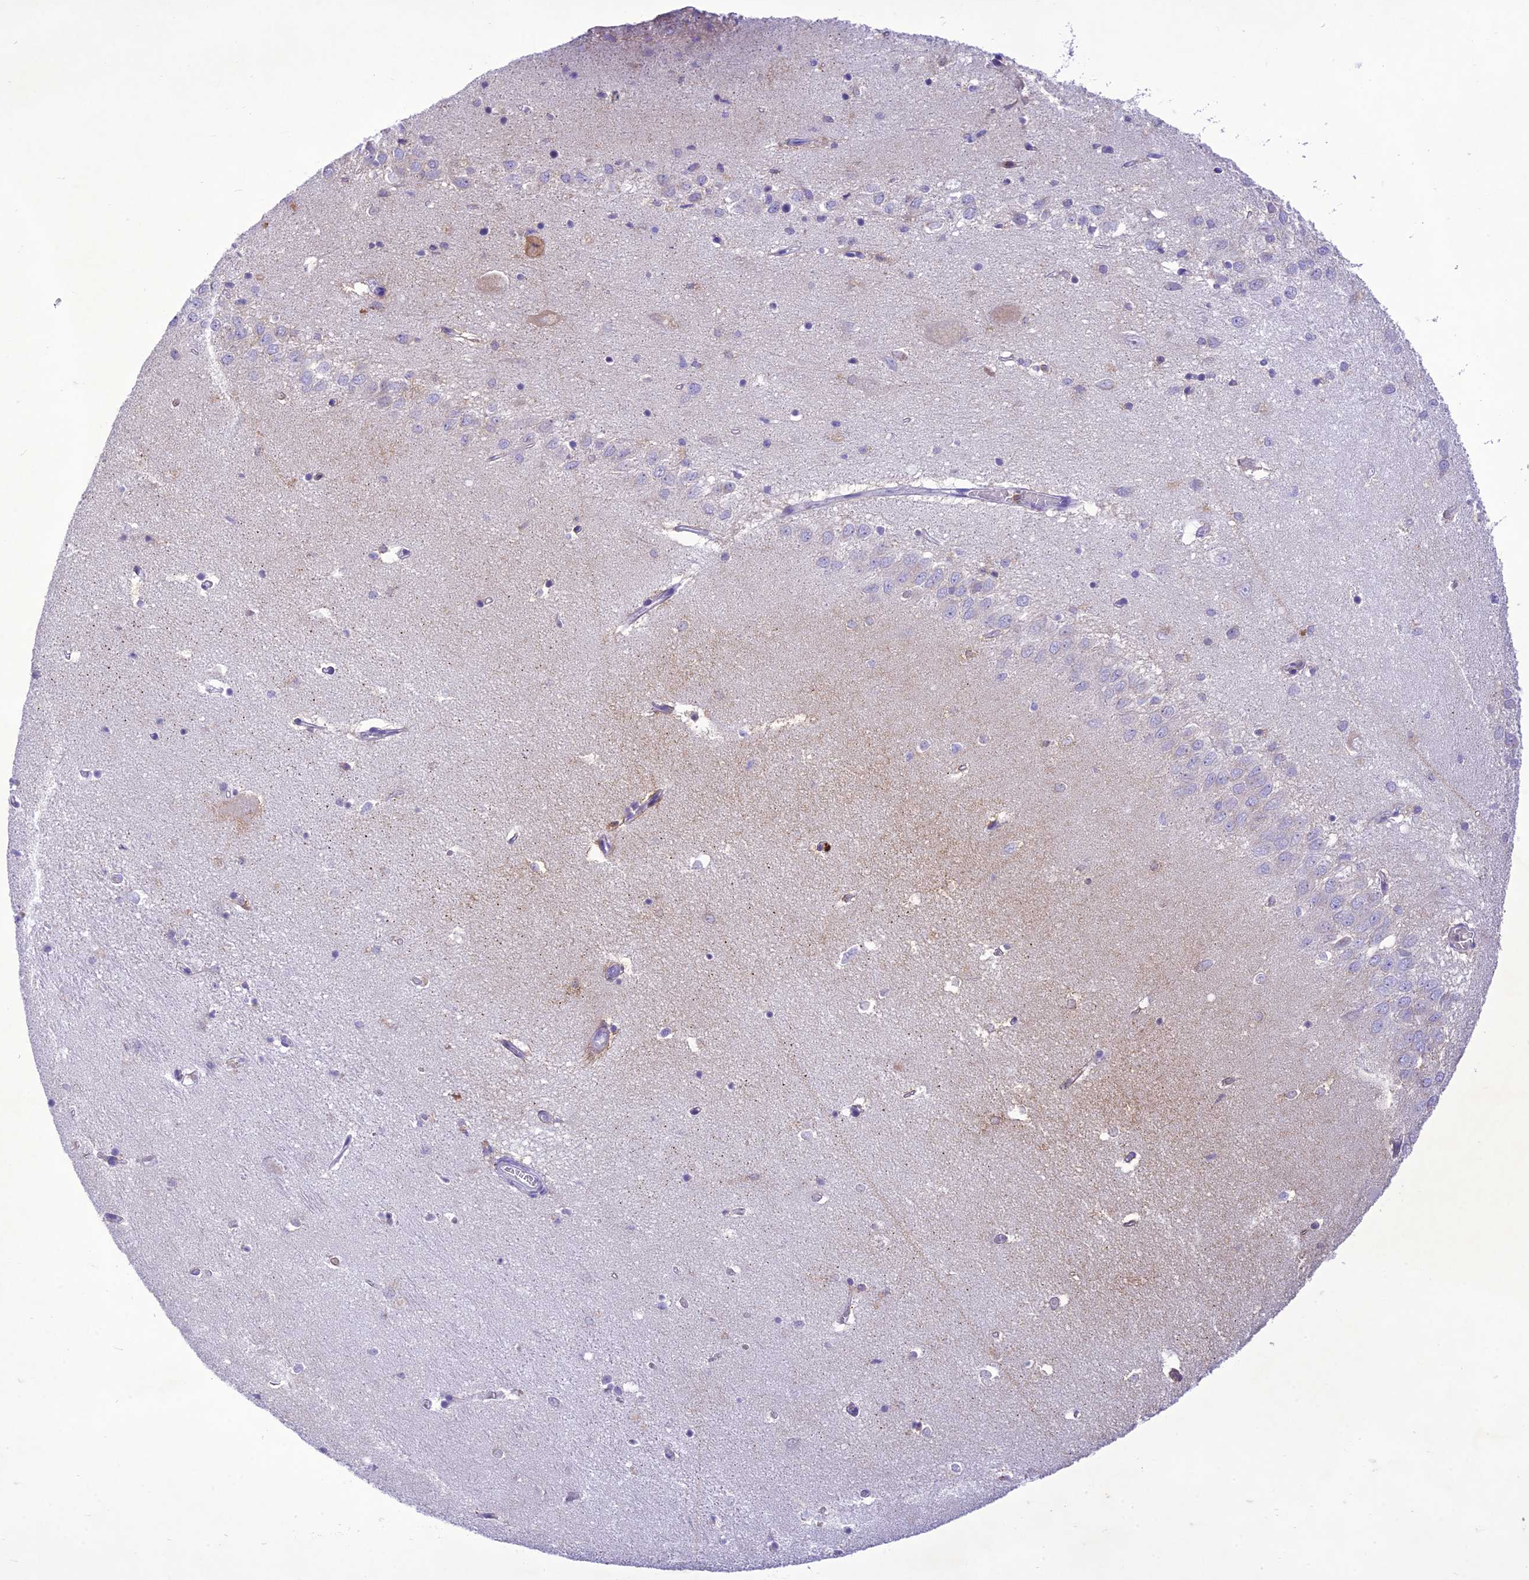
{"staining": {"intensity": "negative", "quantity": "none", "location": "none"}, "tissue": "hippocampus", "cell_type": "Glial cells", "image_type": "normal", "snomed": [{"axis": "morphology", "description": "Normal tissue, NOS"}, {"axis": "topography", "description": "Hippocampus"}], "caption": "A high-resolution histopathology image shows immunohistochemistry staining of unremarkable hippocampus, which shows no significant expression in glial cells.", "gene": "SLC13A5", "patient": {"sex": "female", "age": 64}}